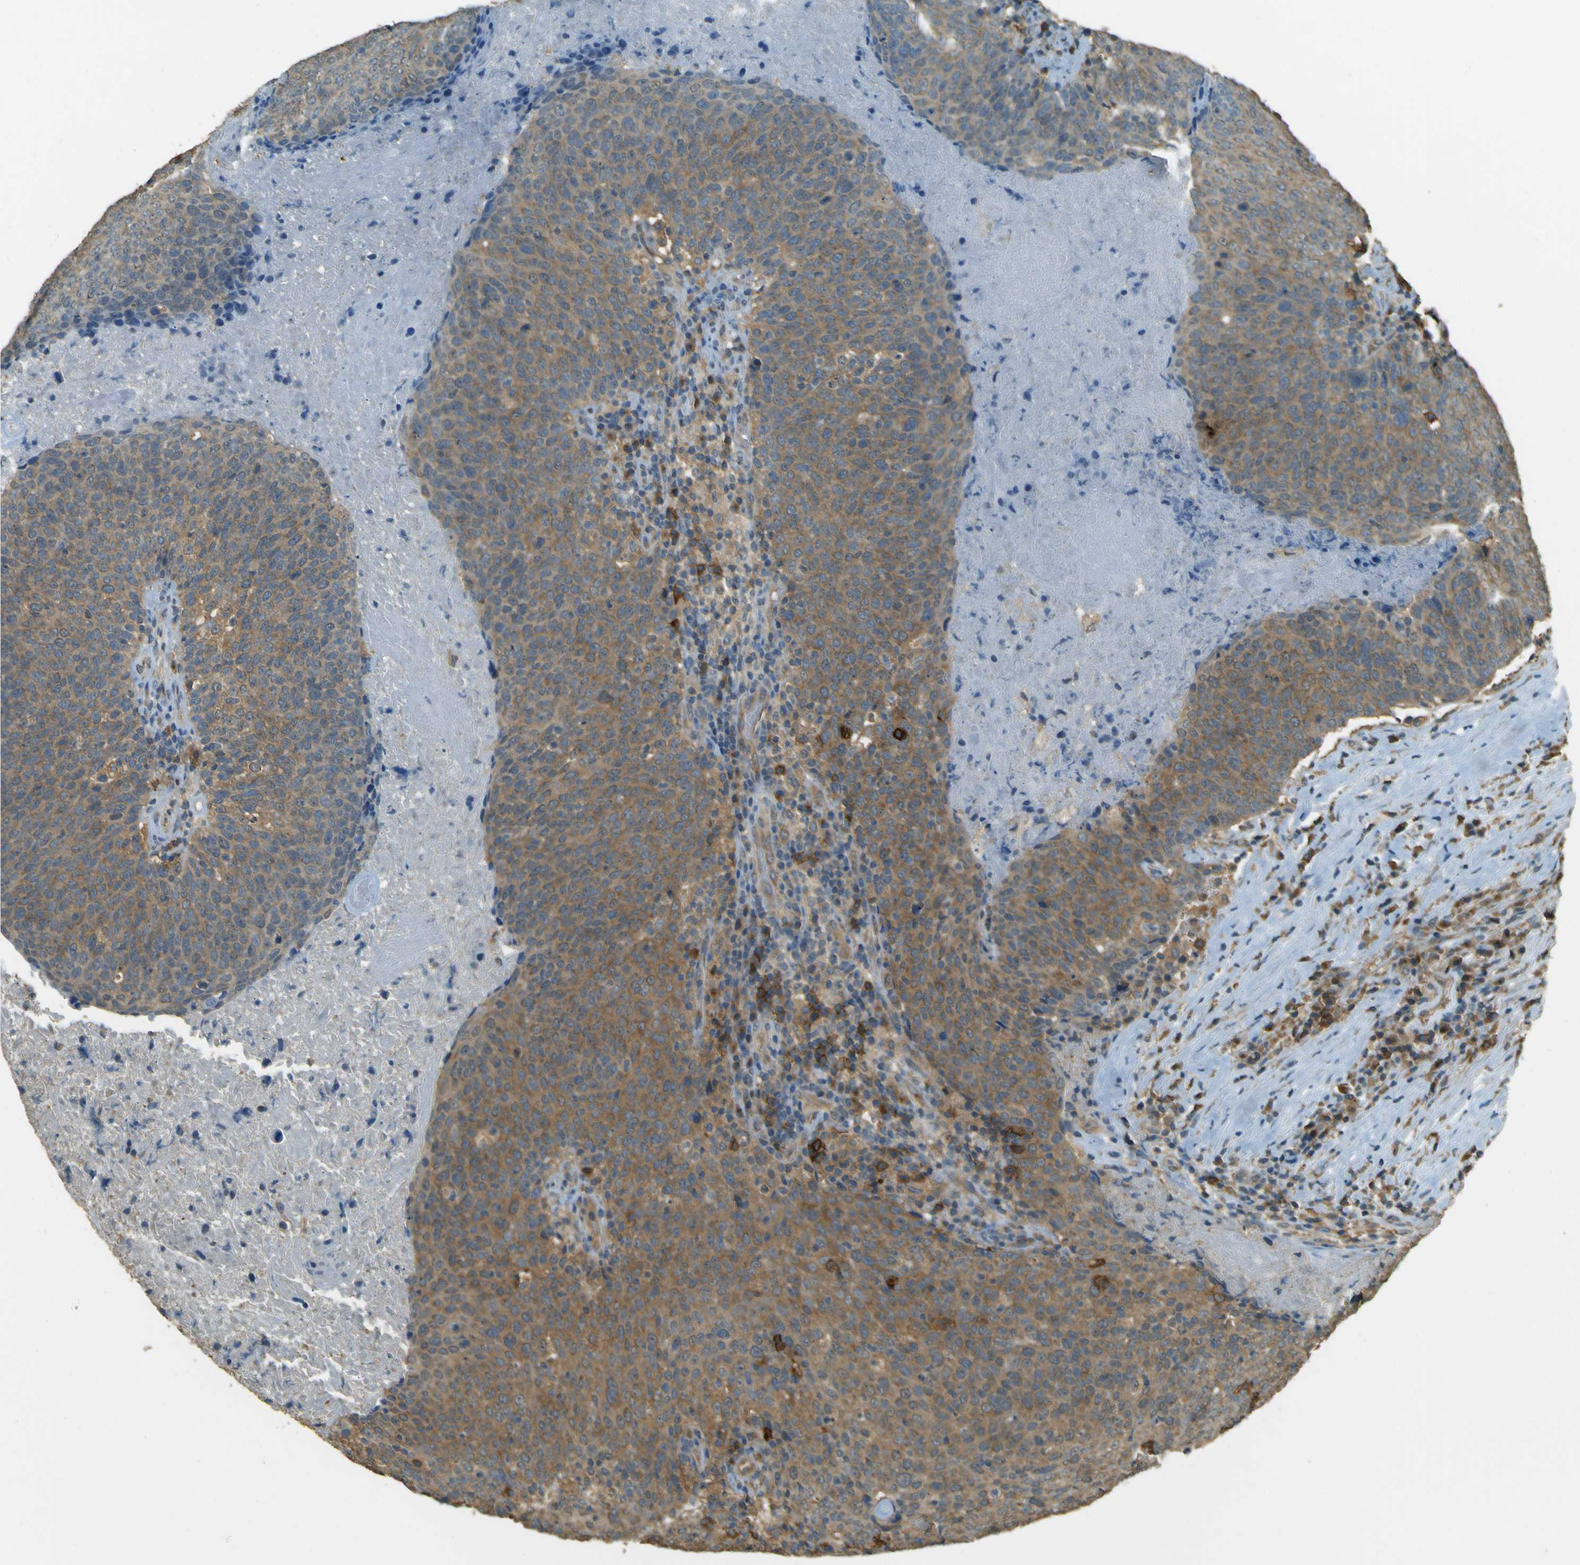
{"staining": {"intensity": "moderate", "quantity": ">75%", "location": "cytoplasmic/membranous"}, "tissue": "head and neck cancer", "cell_type": "Tumor cells", "image_type": "cancer", "snomed": [{"axis": "morphology", "description": "Squamous cell carcinoma, NOS"}, {"axis": "morphology", "description": "Squamous cell carcinoma, metastatic, NOS"}, {"axis": "topography", "description": "Lymph node"}, {"axis": "topography", "description": "Head-Neck"}], "caption": "Immunohistochemical staining of squamous cell carcinoma (head and neck) exhibits medium levels of moderate cytoplasmic/membranous protein staining in about >75% of tumor cells.", "gene": "GOLGA1", "patient": {"sex": "male", "age": 62}}